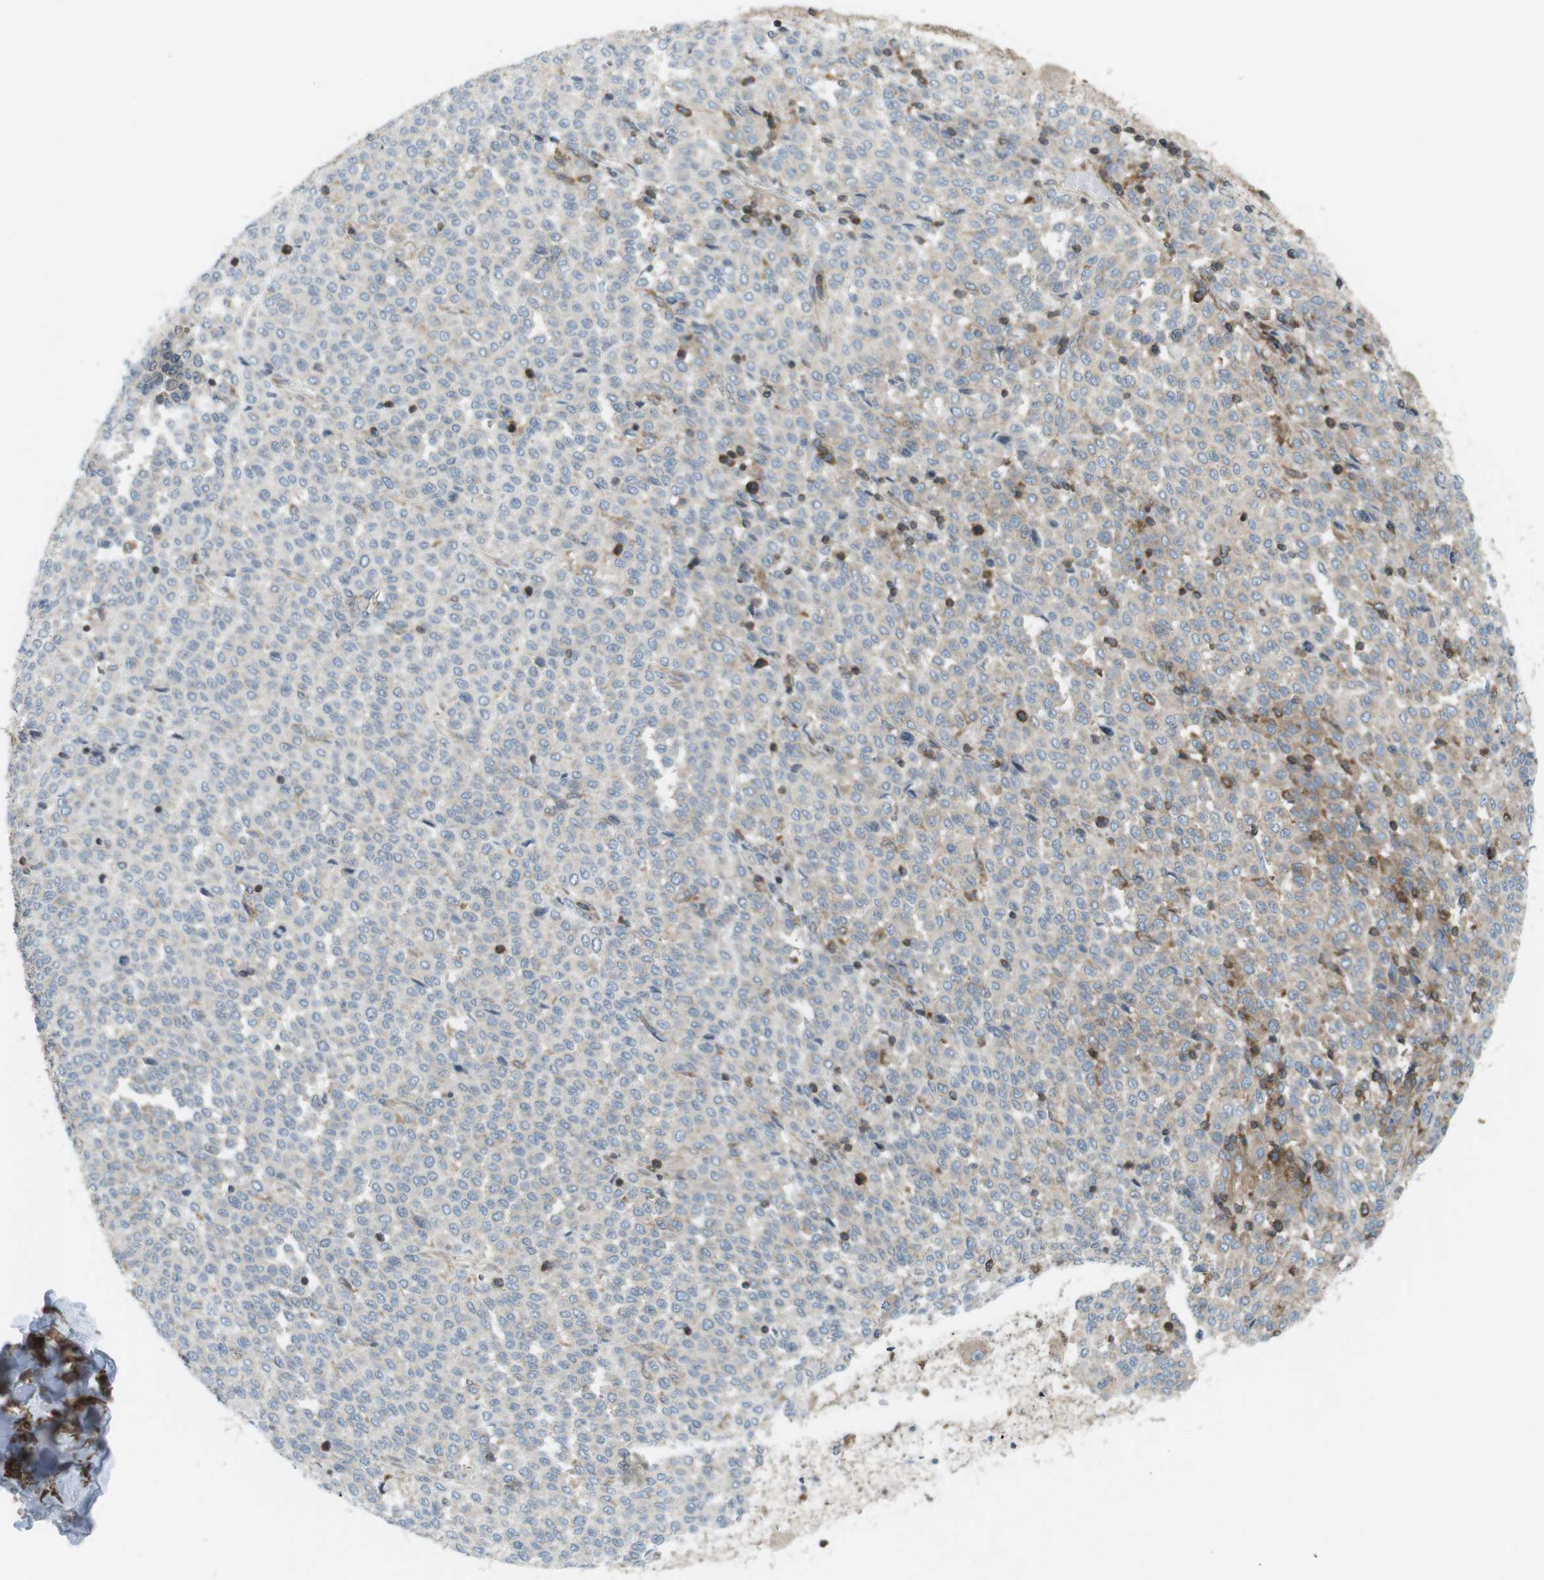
{"staining": {"intensity": "weak", "quantity": "<25%", "location": "cytoplasmic/membranous"}, "tissue": "melanoma", "cell_type": "Tumor cells", "image_type": "cancer", "snomed": [{"axis": "morphology", "description": "Malignant melanoma, Metastatic site"}, {"axis": "topography", "description": "Pancreas"}], "caption": "The immunohistochemistry histopathology image has no significant expression in tumor cells of melanoma tissue. Nuclei are stained in blue.", "gene": "FLII", "patient": {"sex": "female", "age": 30}}